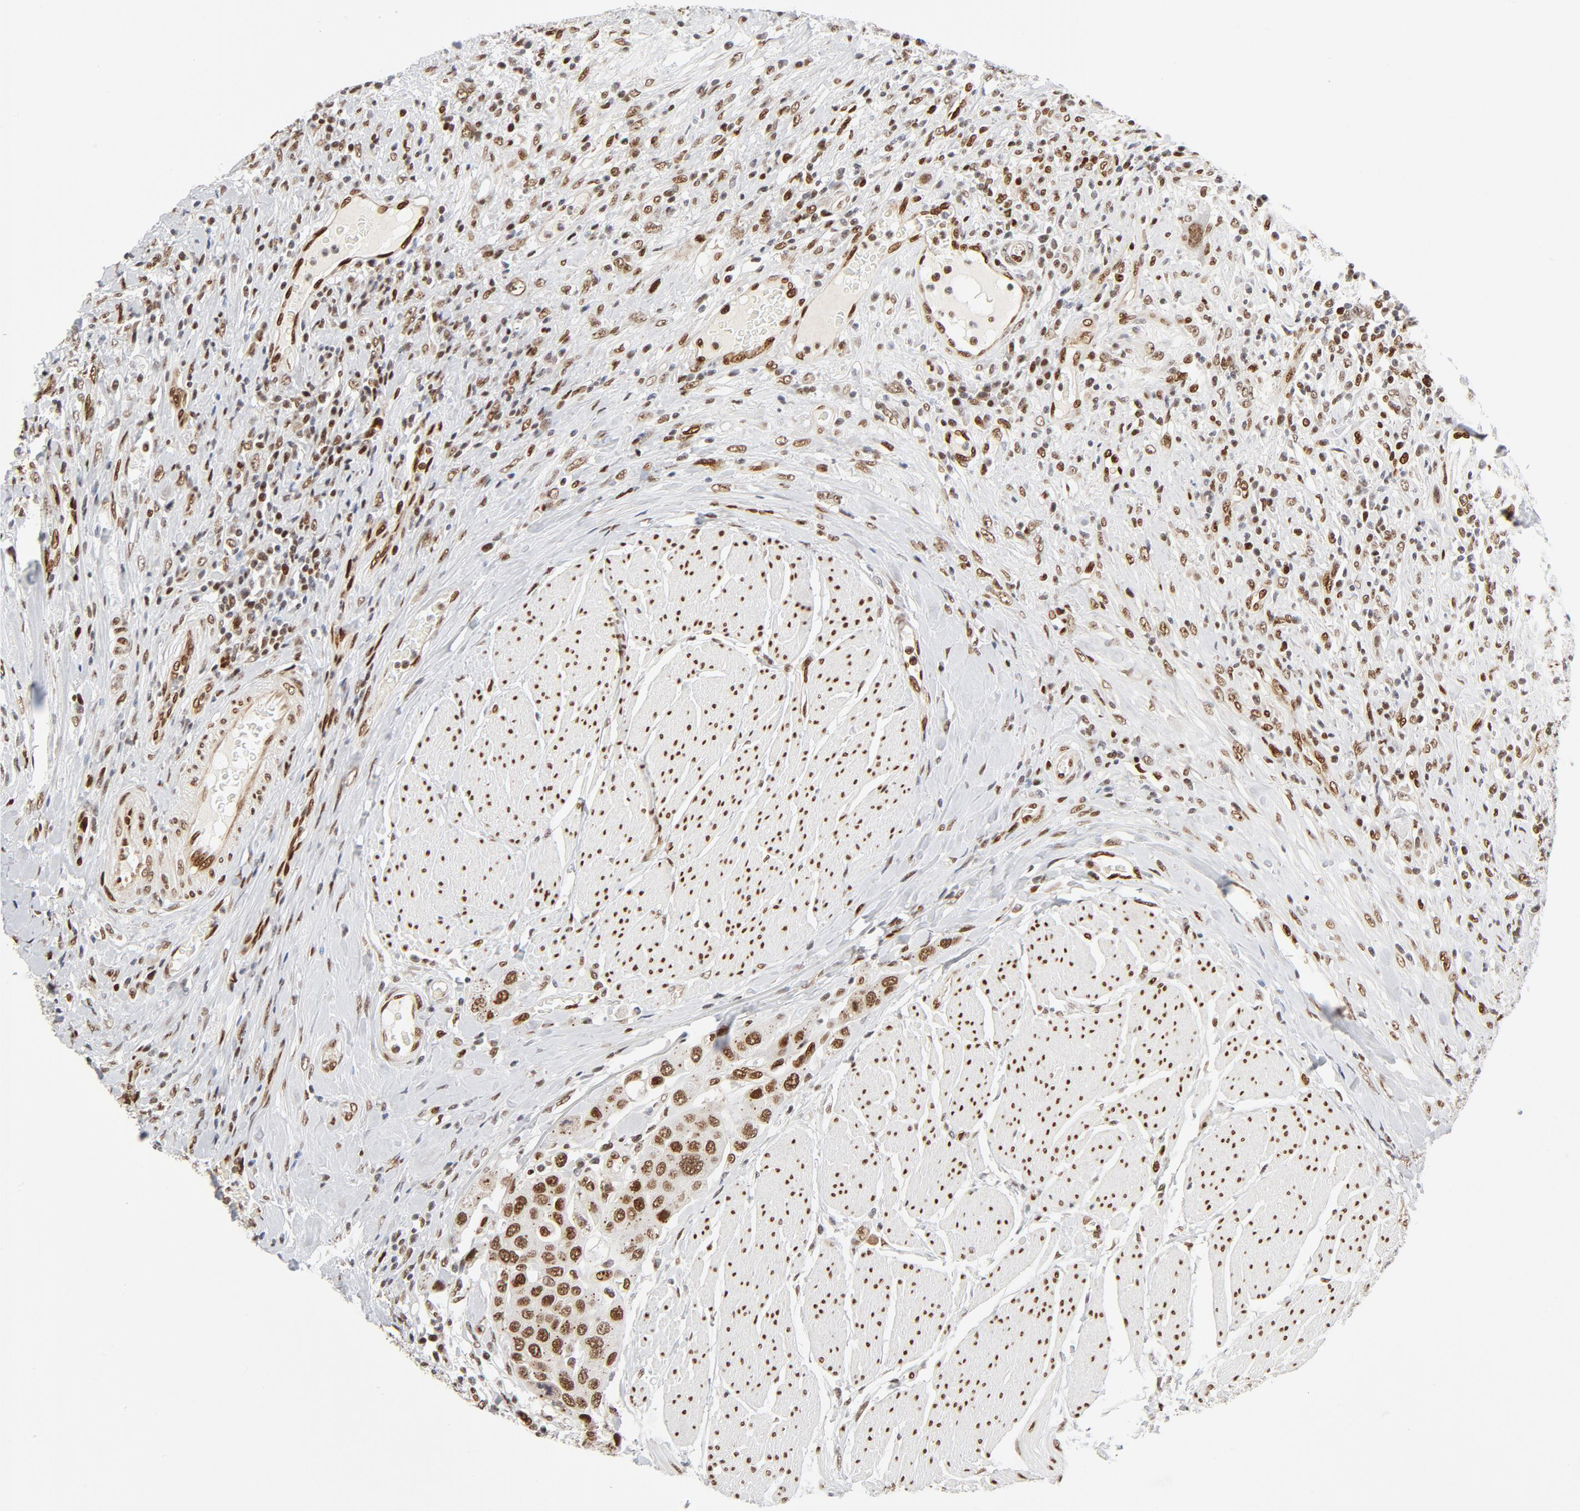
{"staining": {"intensity": "moderate", "quantity": ">75%", "location": "nuclear"}, "tissue": "urothelial cancer", "cell_type": "Tumor cells", "image_type": "cancer", "snomed": [{"axis": "morphology", "description": "Urothelial carcinoma, High grade"}, {"axis": "topography", "description": "Urinary bladder"}], "caption": "Immunohistochemical staining of urothelial cancer exhibits medium levels of moderate nuclear protein positivity in about >75% of tumor cells. (DAB IHC with brightfield microscopy, high magnification).", "gene": "MEF2A", "patient": {"sex": "male", "age": 50}}